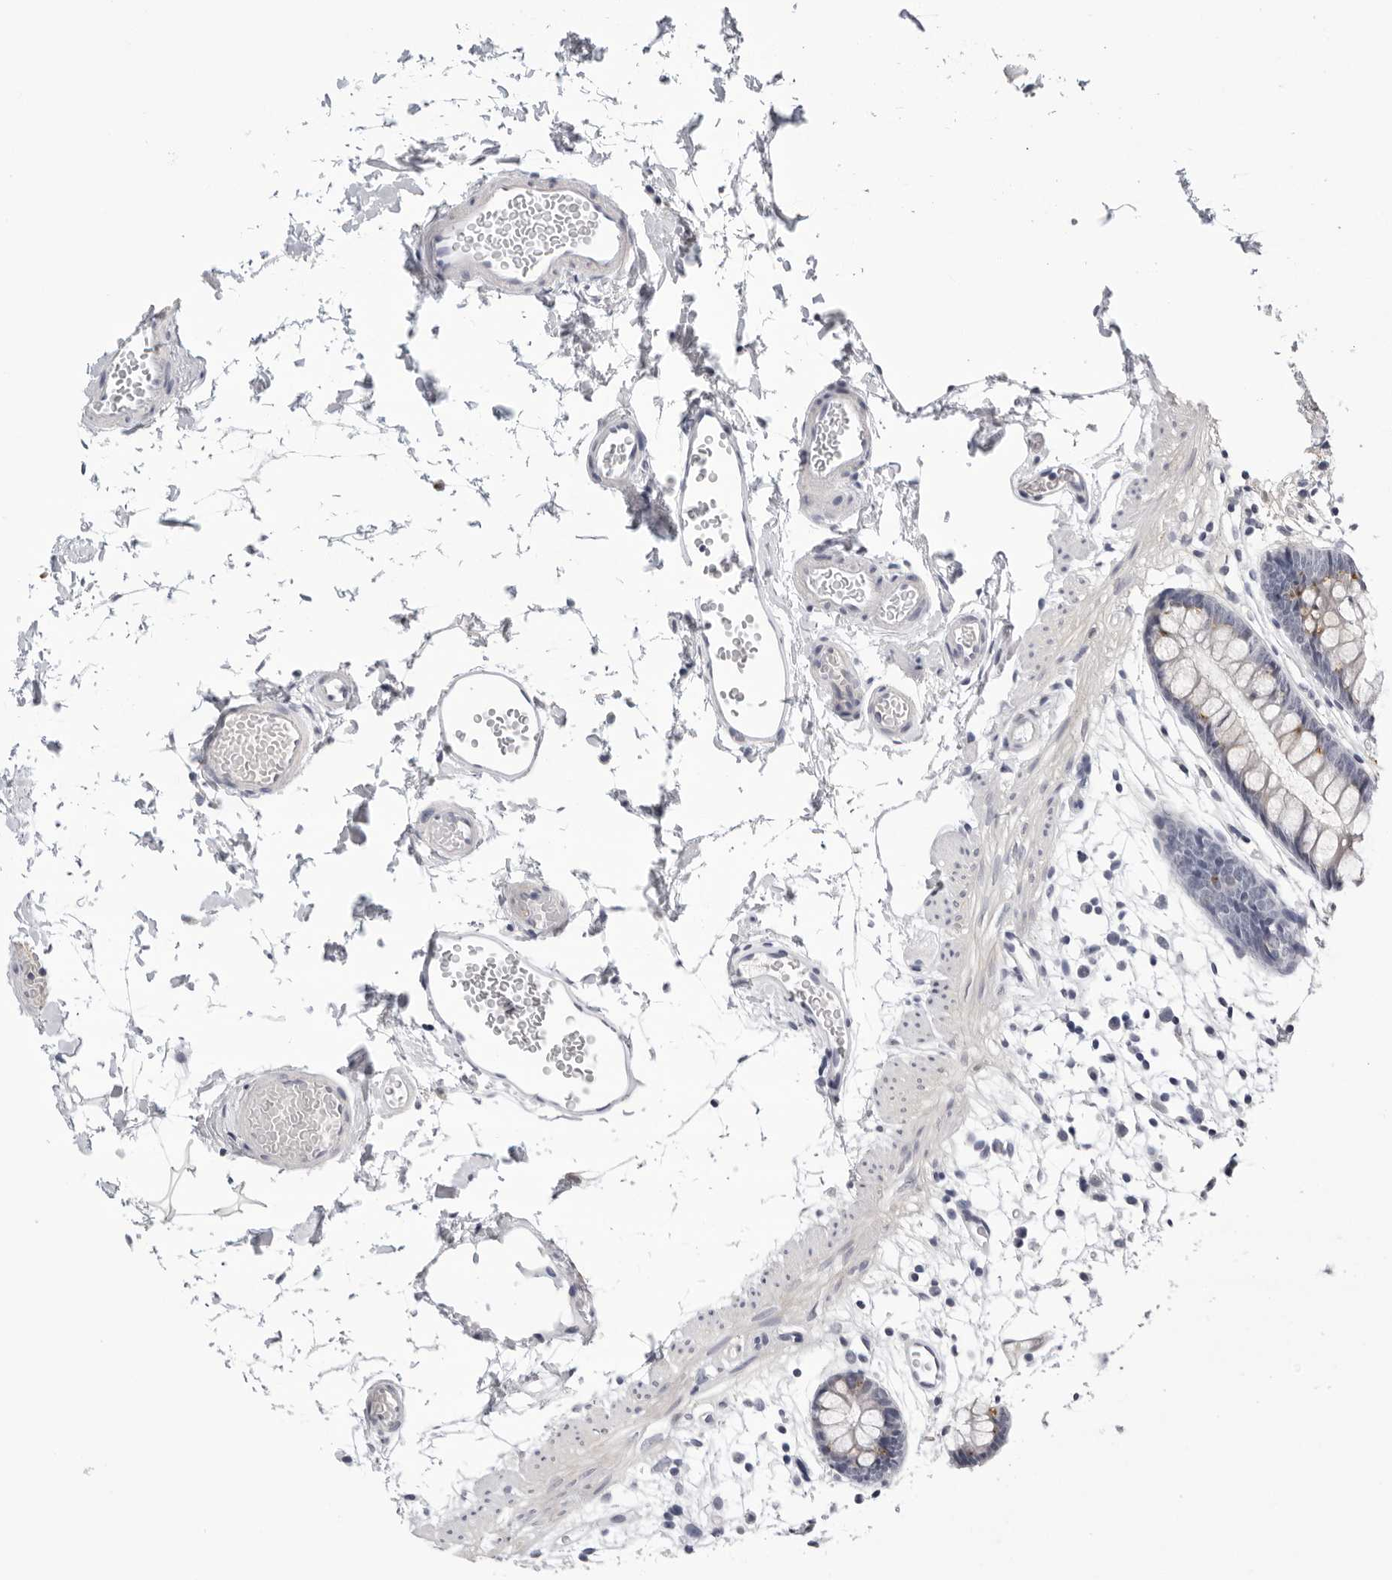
{"staining": {"intensity": "negative", "quantity": "none", "location": "none"}, "tissue": "colon", "cell_type": "Endothelial cells", "image_type": "normal", "snomed": [{"axis": "morphology", "description": "Normal tissue, NOS"}, {"axis": "topography", "description": "Colon"}], "caption": "A high-resolution image shows immunohistochemistry (IHC) staining of benign colon, which displays no significant staining in endothelial cells. (IHC, brightfield microscopy, high magnification).", "gene": "ZNF502", "patient": {"sex": "male", "age": 56}}